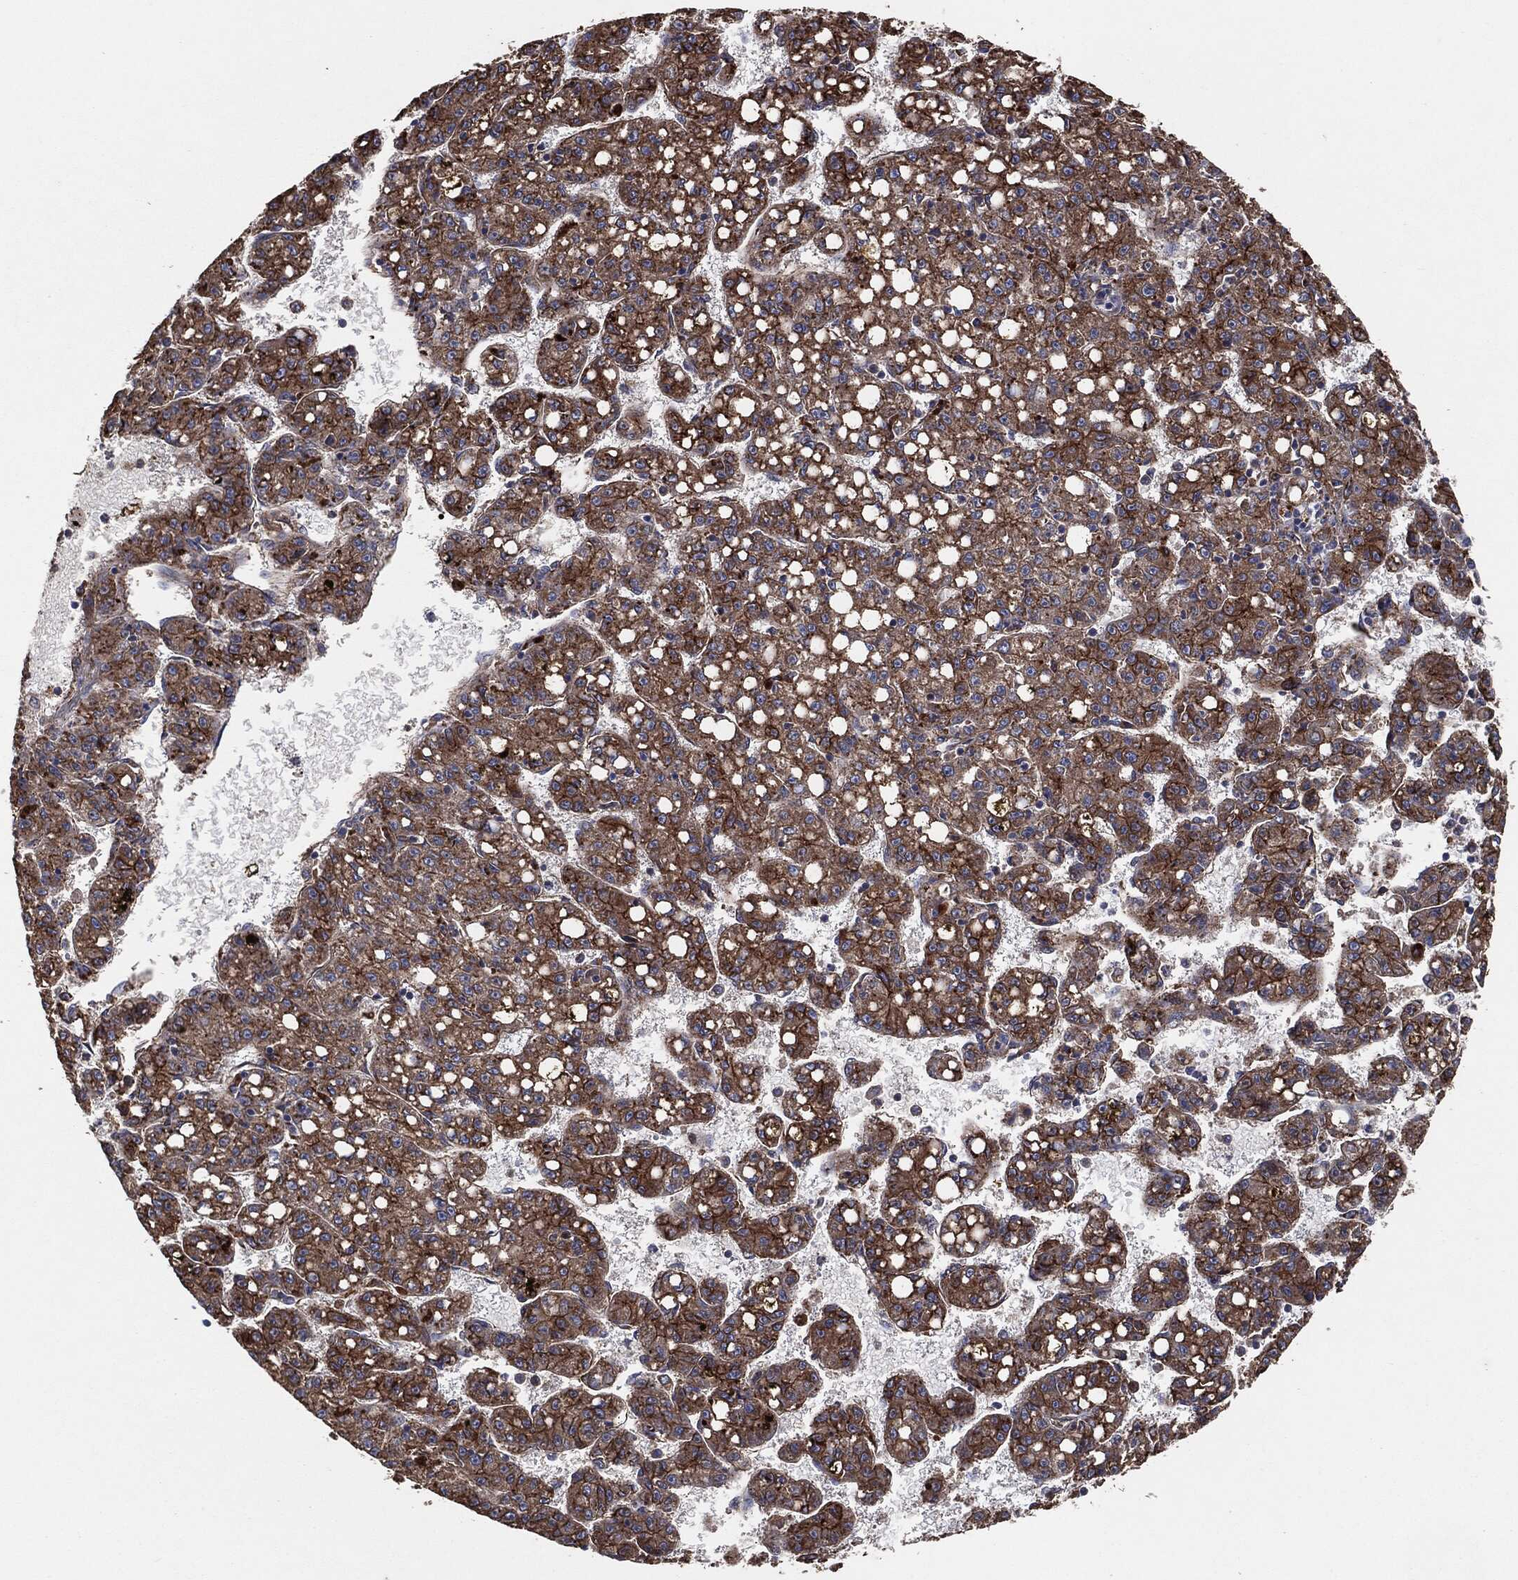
{"staining": {"intensity": "strong", "quantity": "25%-75%", "location": "cytoplasmic/membranous"}, "tissue": "liver cancer", "cell_type": "Tumor cells", "image_type": "cancer", "snomed": [{"axis": "morphology", "description": "Carcinoma, Hepatocellular, NOS"}, {"axis": "topography", "description": "Liver"}], "caption": "Immunohistochemistry (IHC) photomicrograph of neoplastic tissue: human liver cancer (hepatocellular carcinoma) stained using IHC exhibits high levels of strong protein expression localized specifically in the cytoplasmic/membranous of tumor cells, appearing as a cytoplasmic/membranous brown color.", "gene": "CTNNA1", "patient": {"sex": "female", "age": 65}}